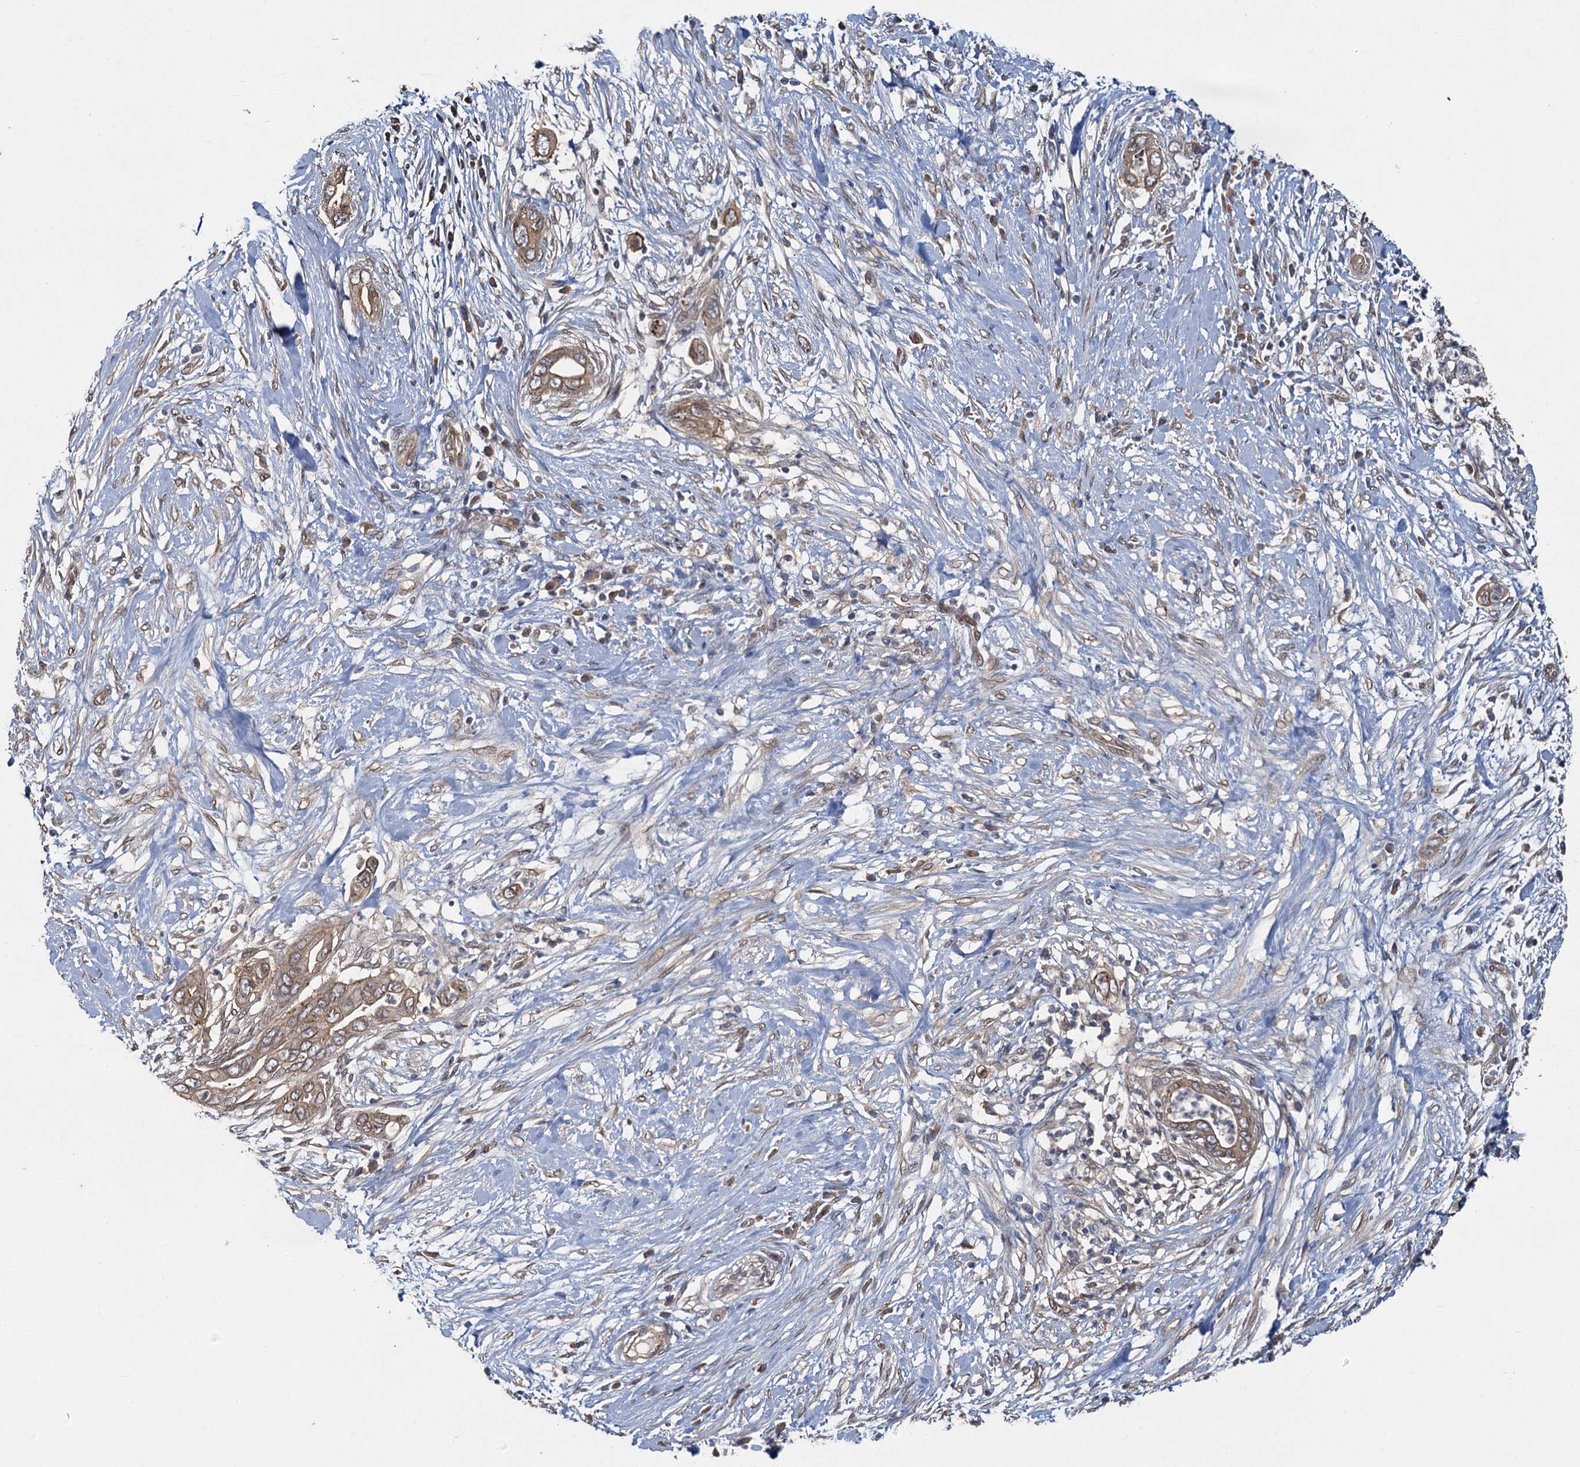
{"staining": {"intensity": "moderate", "quantity": ">75%", "location": "cytoplasmic/membranous"}, "tissue": "pancreatic cancer", "cell_type": "Tumor cells", "image_type": "cancer", "snomed": [{"axis": "morphology", "description": "Adenocarcinoma, NOS"}, {"axis": "topography", "description": "Pancreas"}], "caption": "IHC of pancreatic cancer (adenocarcinoma) reveals medium levels of moderate cytoplasmic/membranous expression in approximately >75% of tumor cells. (IHC, brightfield microscopy, high magnification).", "gene": "ZNF324", "patient": {"sex": "male", "age": 75}}